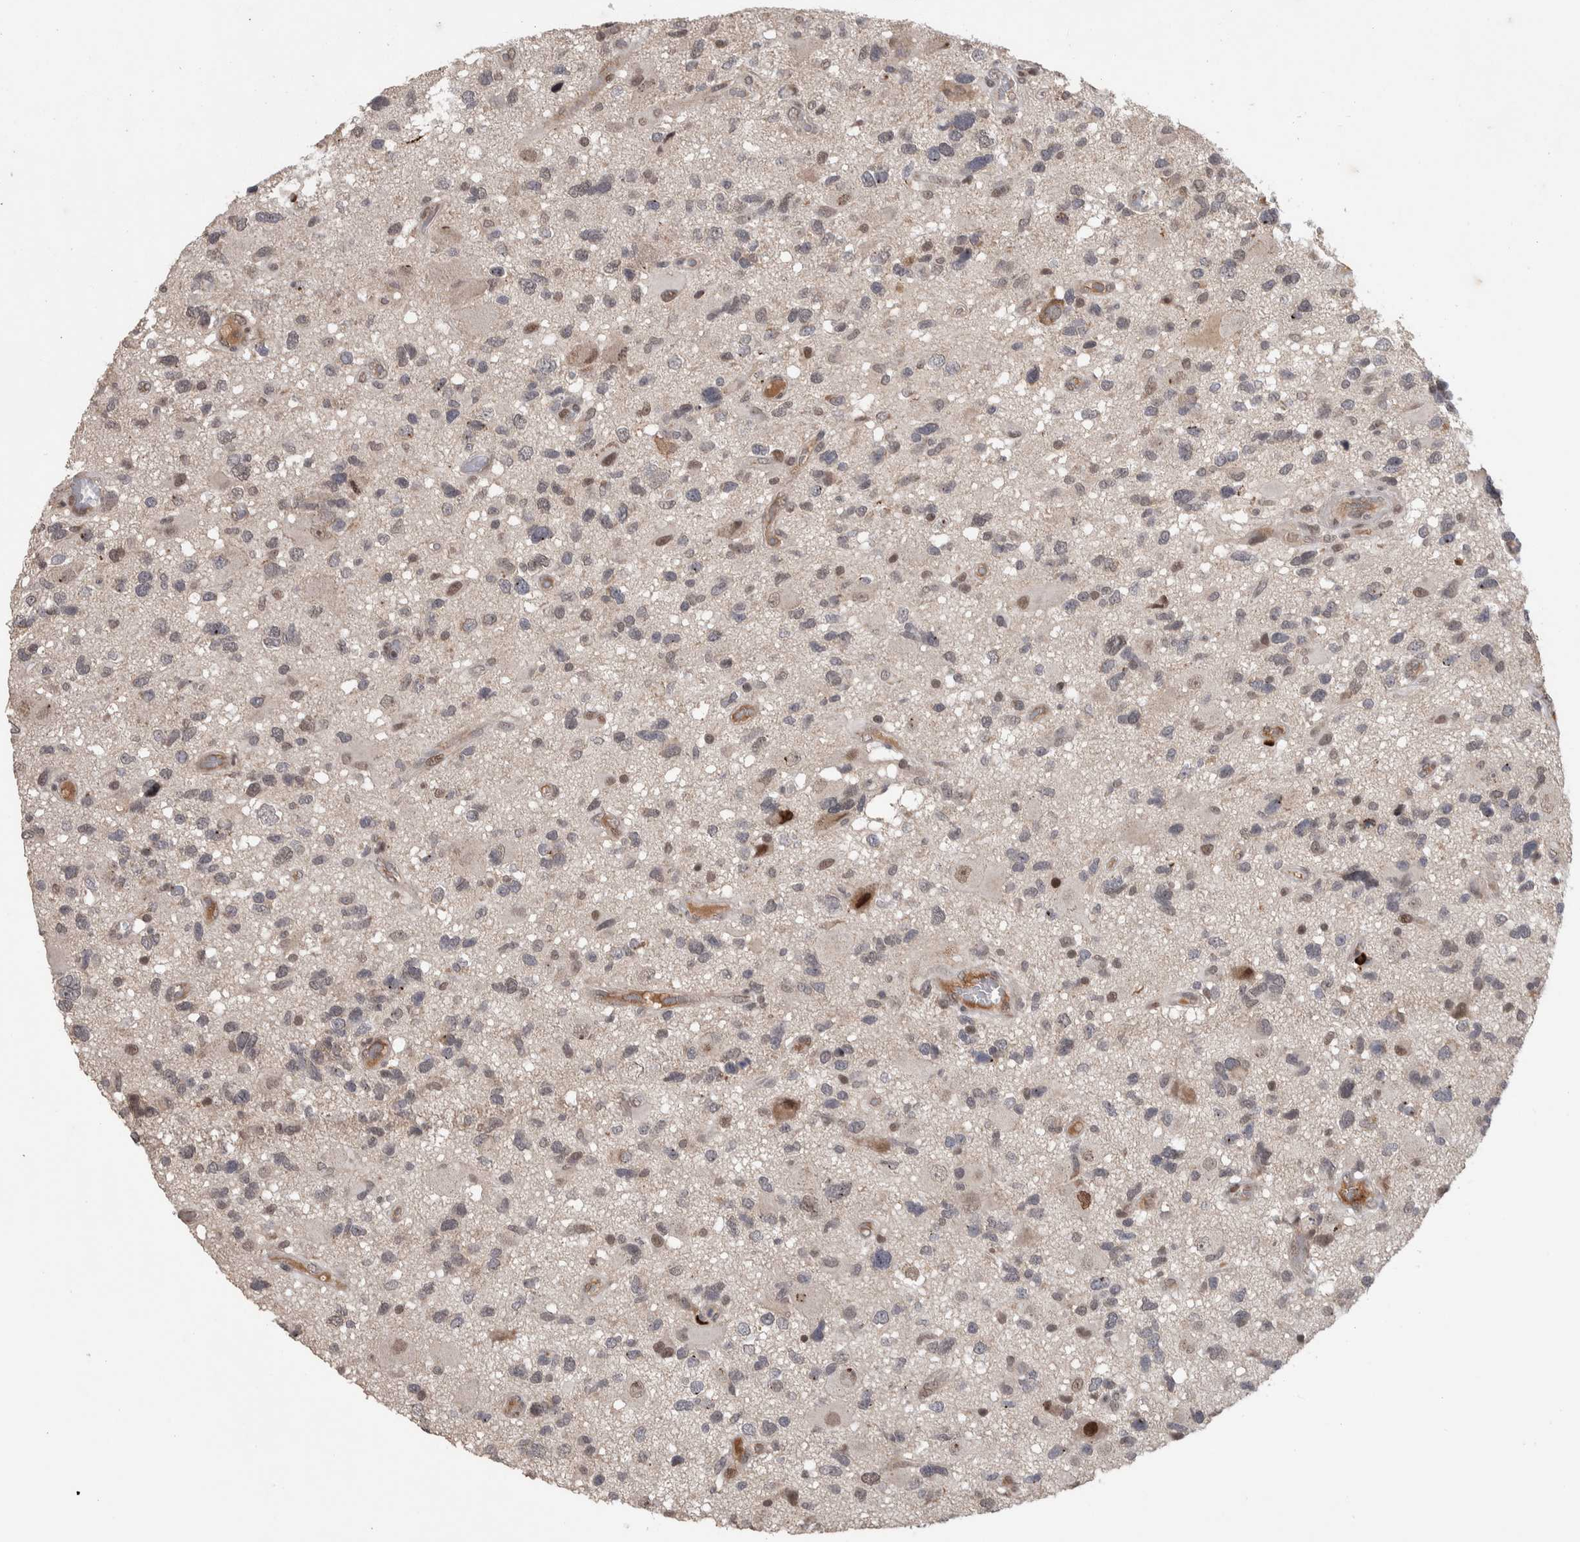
{"staining": {"intensity": "weak", "quantity": "<25%", "location": "nuclear"}, "tissue": "glioma", "cell_type": "Tumor cells", "image_type": "cancer", "snomed": [{"axis": "morphology", "description": "Glioma, malignant, High grade"}, {"axis": "topography", "description": "Brain"}], "caption": "Tumor cells show no significant protein staining in glioma.", "gene": "ZNF592", "patient": {"sex": "male", "age": 33}}